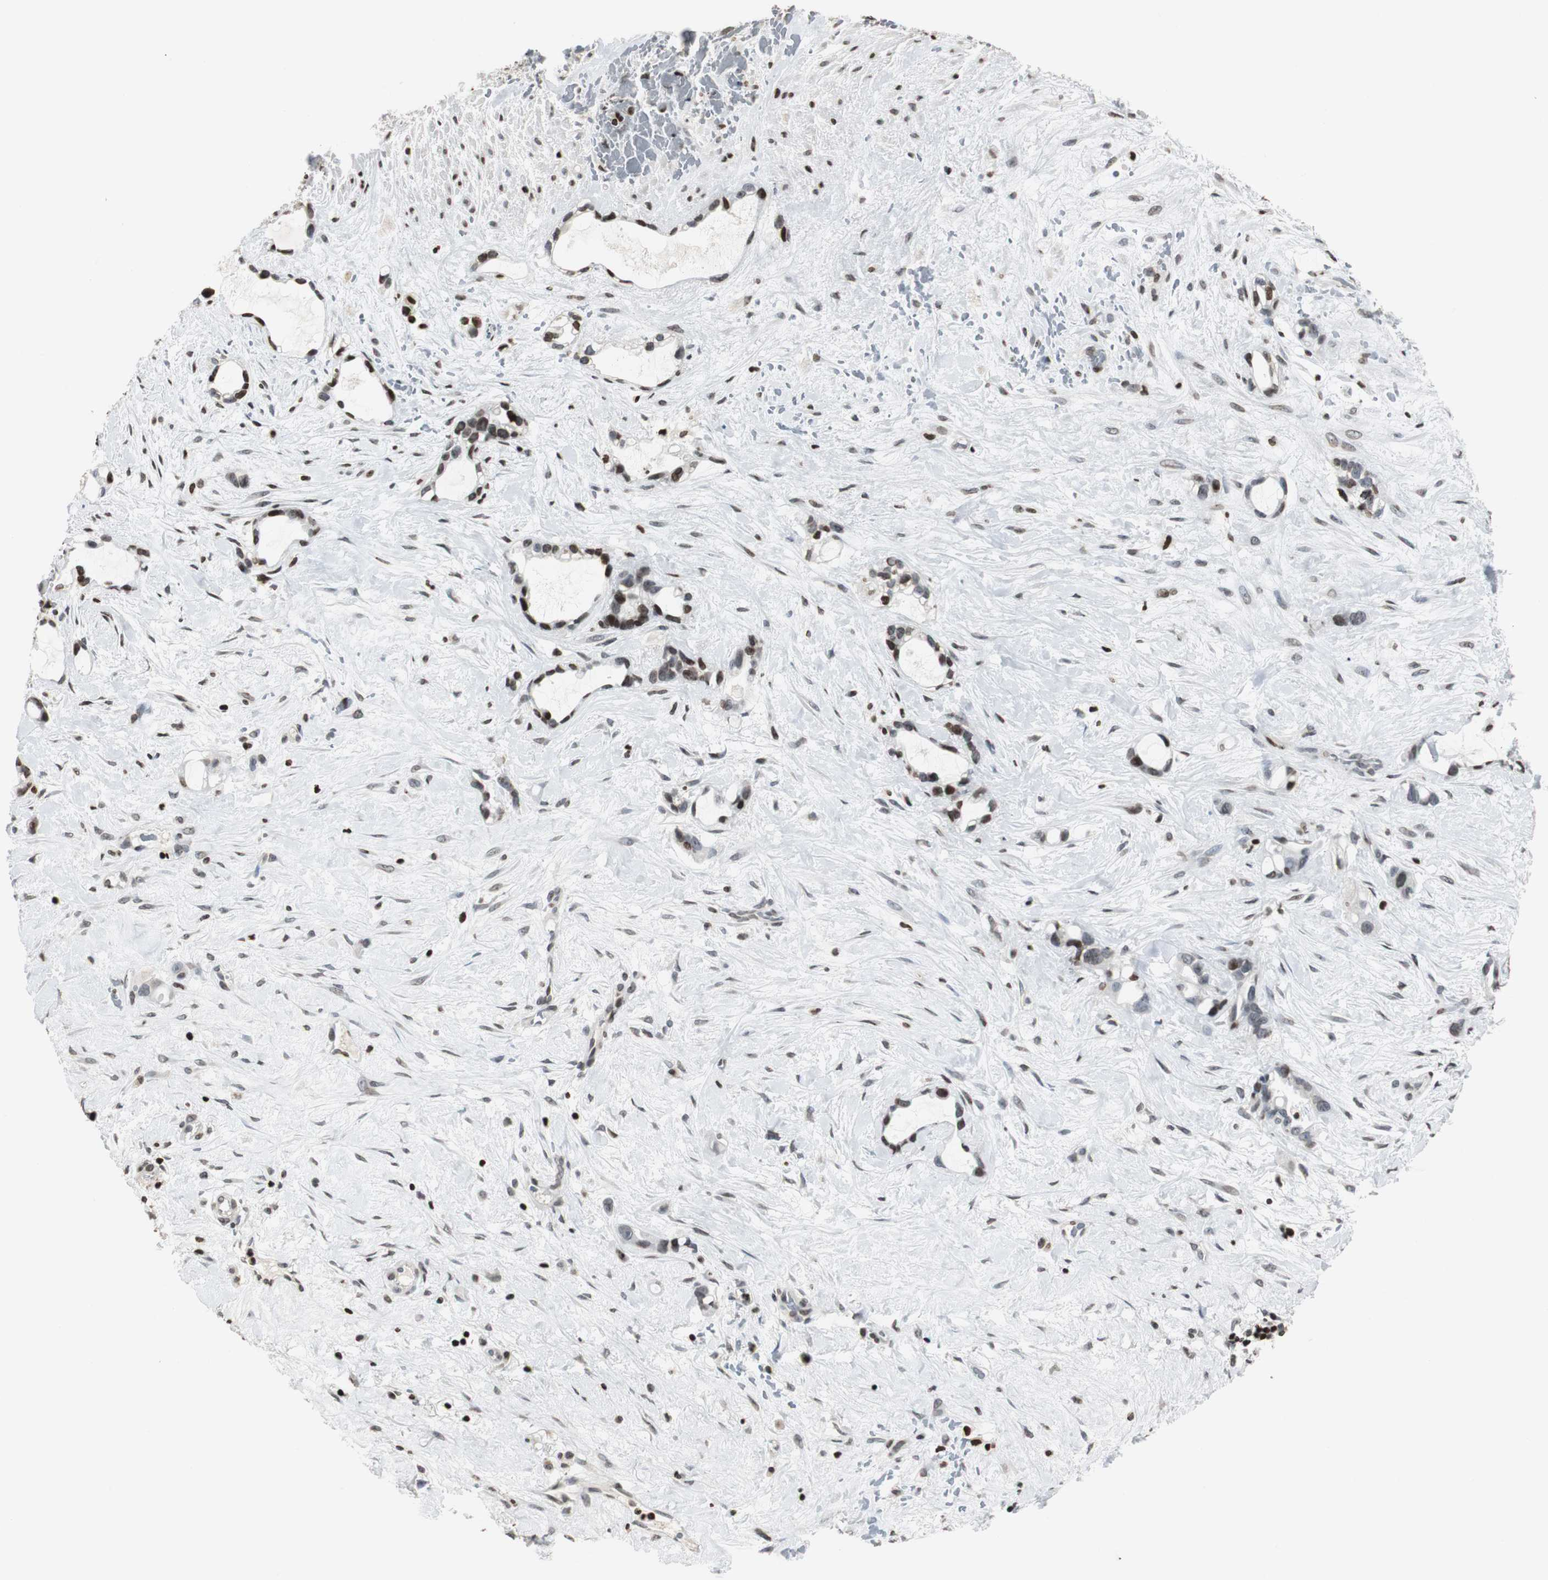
{"staining": {"intensity": "strong", "quantity": "25%-75%", "location": "nuclear"}, "tissue": "liver cancer", "cell_type": "Tumor cells", "image_type": "cancer", "snomed": [{"axis": "morphology", "description": "Cholangiocarcinoma"}, {"axis": "topography", "description": "Liver"}], "caption": "Immunohistochemical staining of human liver cancer (cholangiocarcinoma) shows strong nuclear protein staining in approximately 25%-75% of tumor cells. (DAB (3,3'-diaminobenzidine) IHC, brown staining for protein, blue staining for nuclei).", "gene": "PAXIP1", "patient": {"sex": "female", "age": 65}}